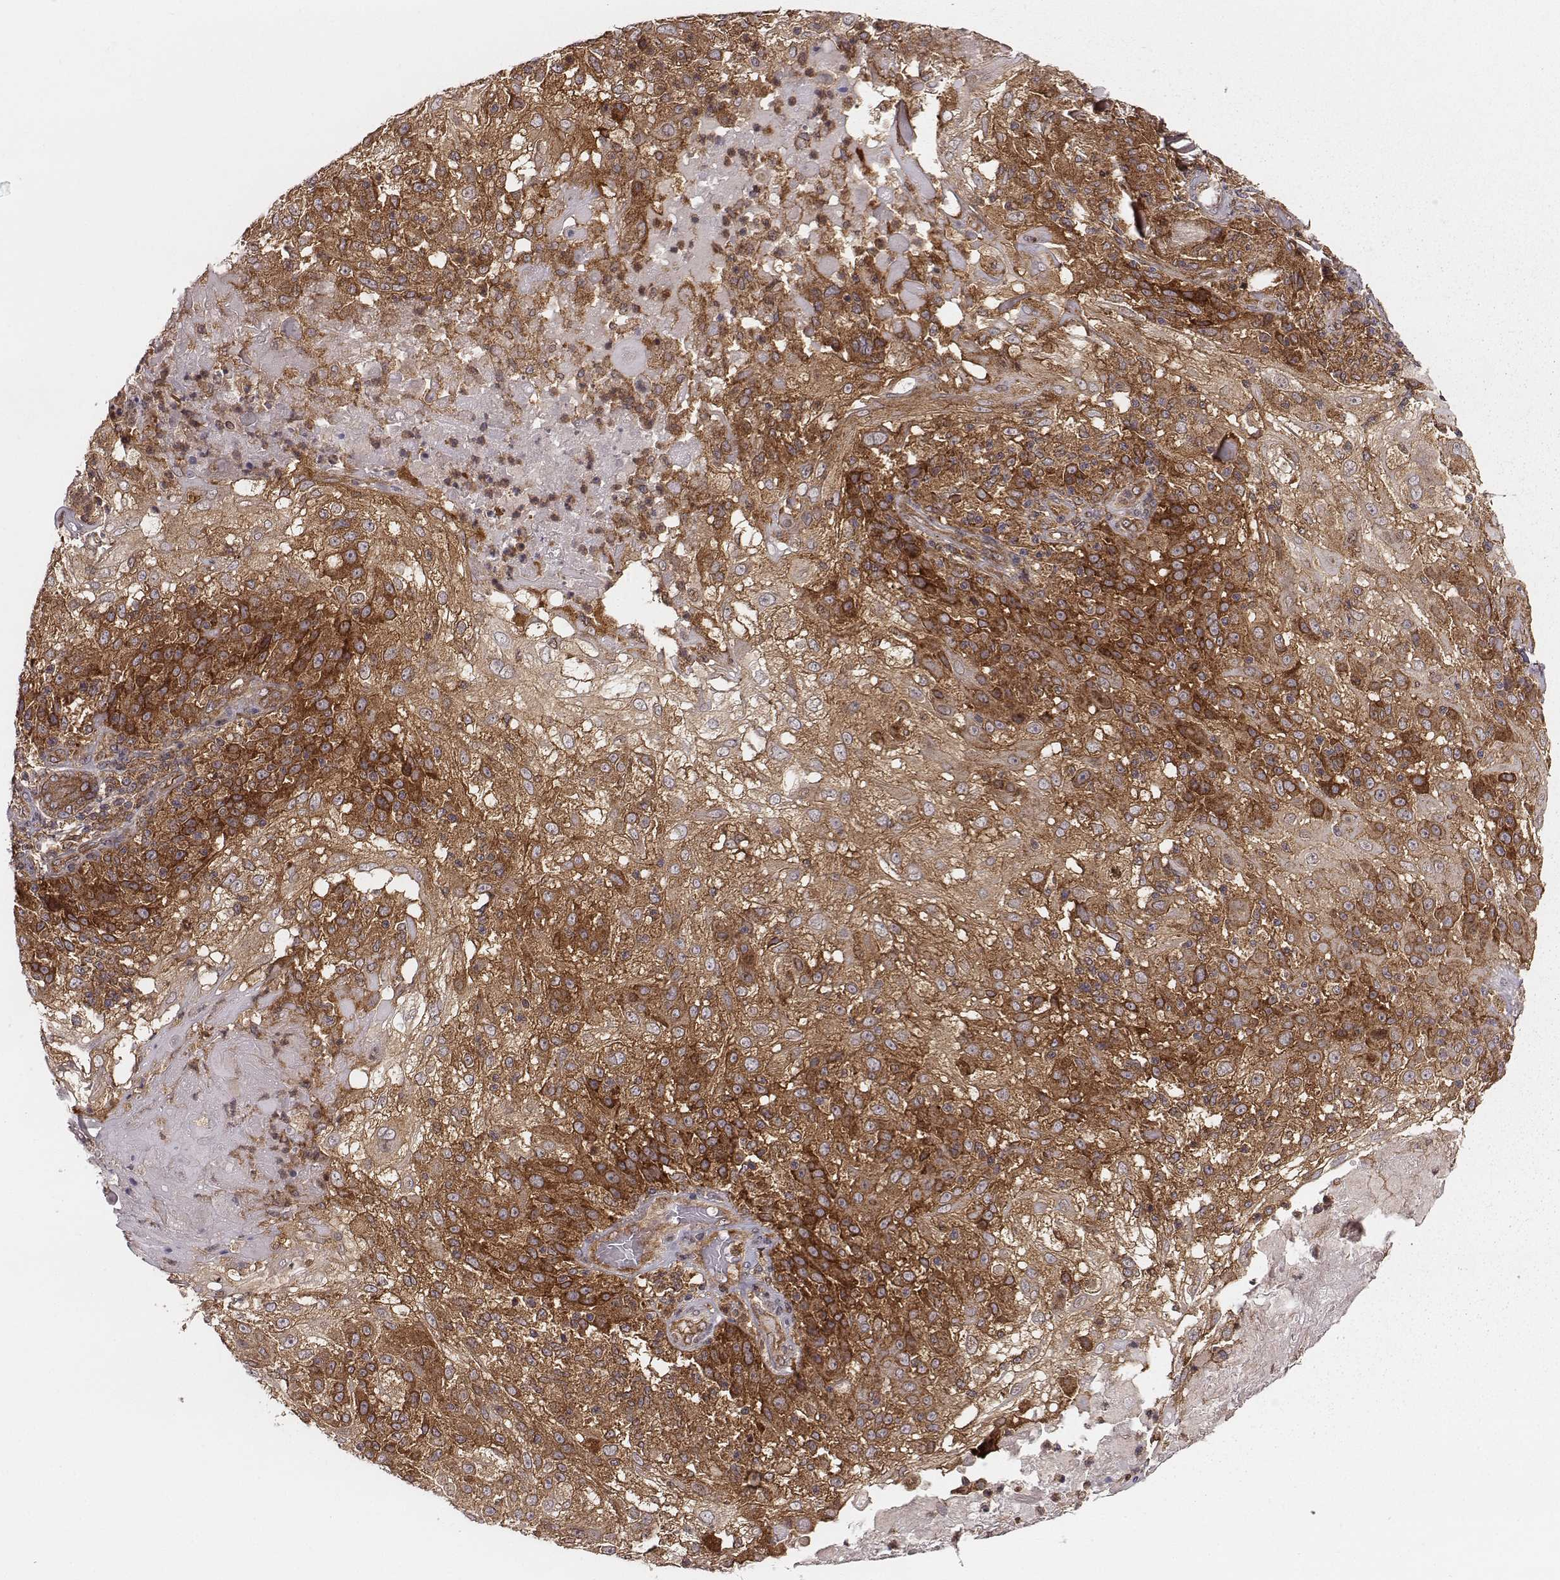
{"staining": {"intensity": "strong", "quantity": ">75%", "location": "cytoplasmic/membranous"}, "tissue": "skin cancer", "cell_type": "Tumor cells", "image_type": "cancer", "snomed": [{"axis": "morphology", "description": "Normal tissue, NOS"}, {"axis": "morphology", "description": "Squamous cell carcinoma, NOS"}, {"axis": "topography", "description": "Skin"}], "caption": "Immunohistochemistry (DAB (3,3'-diaminobenzidine)) staining of squamous cell carcinoma (skin) demonstrates strong cytoplasmic/membranous protein expression in approximately >75% of tumor cells. The staining was performed using DAB (3,3'-diaminobenzidine), with brown indicating positive protein expression. Nuclei are stained blue with hematoxylin.", "gene": "VPS26A", "patient": {"sex": "female", "age": 83}}